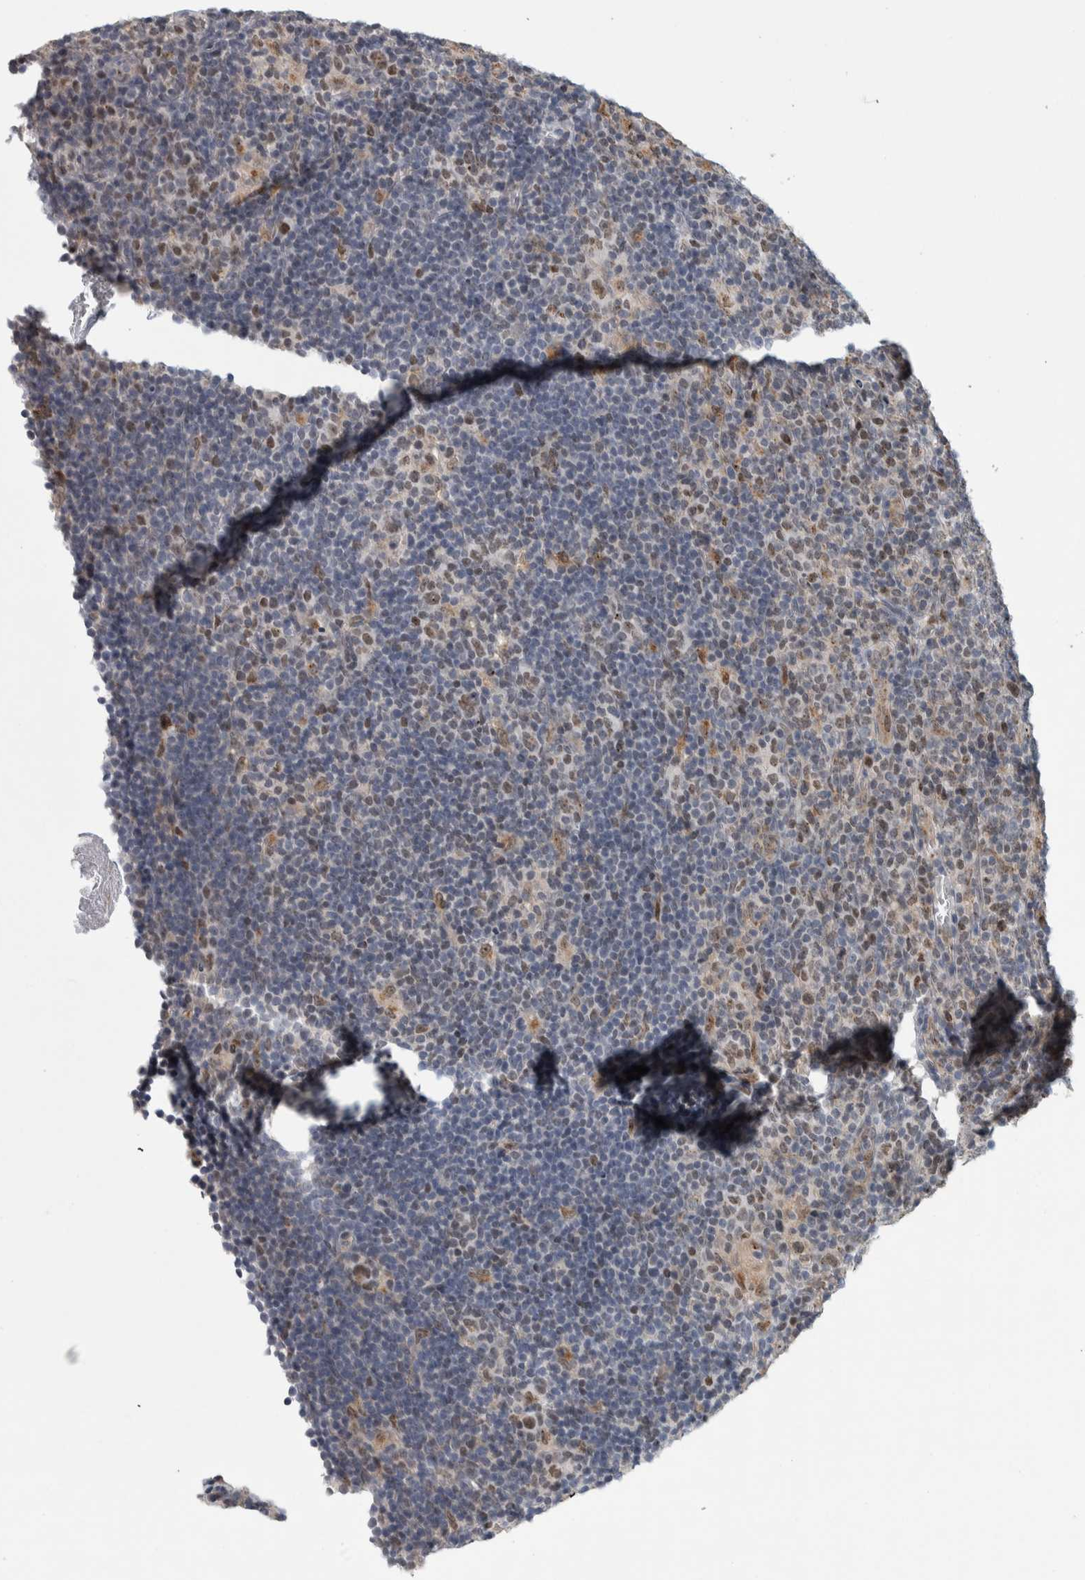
{"staining": {"intensity": "weak", "quantity": ">75%", "location": "nuclear"}, "tissue": "lymphoma", "cell_type": "Tumor cells", "image_type": "cancer", "snomed": [{"axis": "morphology", "description": "Hodgkin's disease, NOS"}, {"axis": "topography", "description": "Lymph node"}], "caption": "This is a micrograph of IHC staining of lymphoma, which shows weak expression in the nuclear of tumor cells.", "gene": "MSL1", "patient": {"sex": "female", "age": 57}}